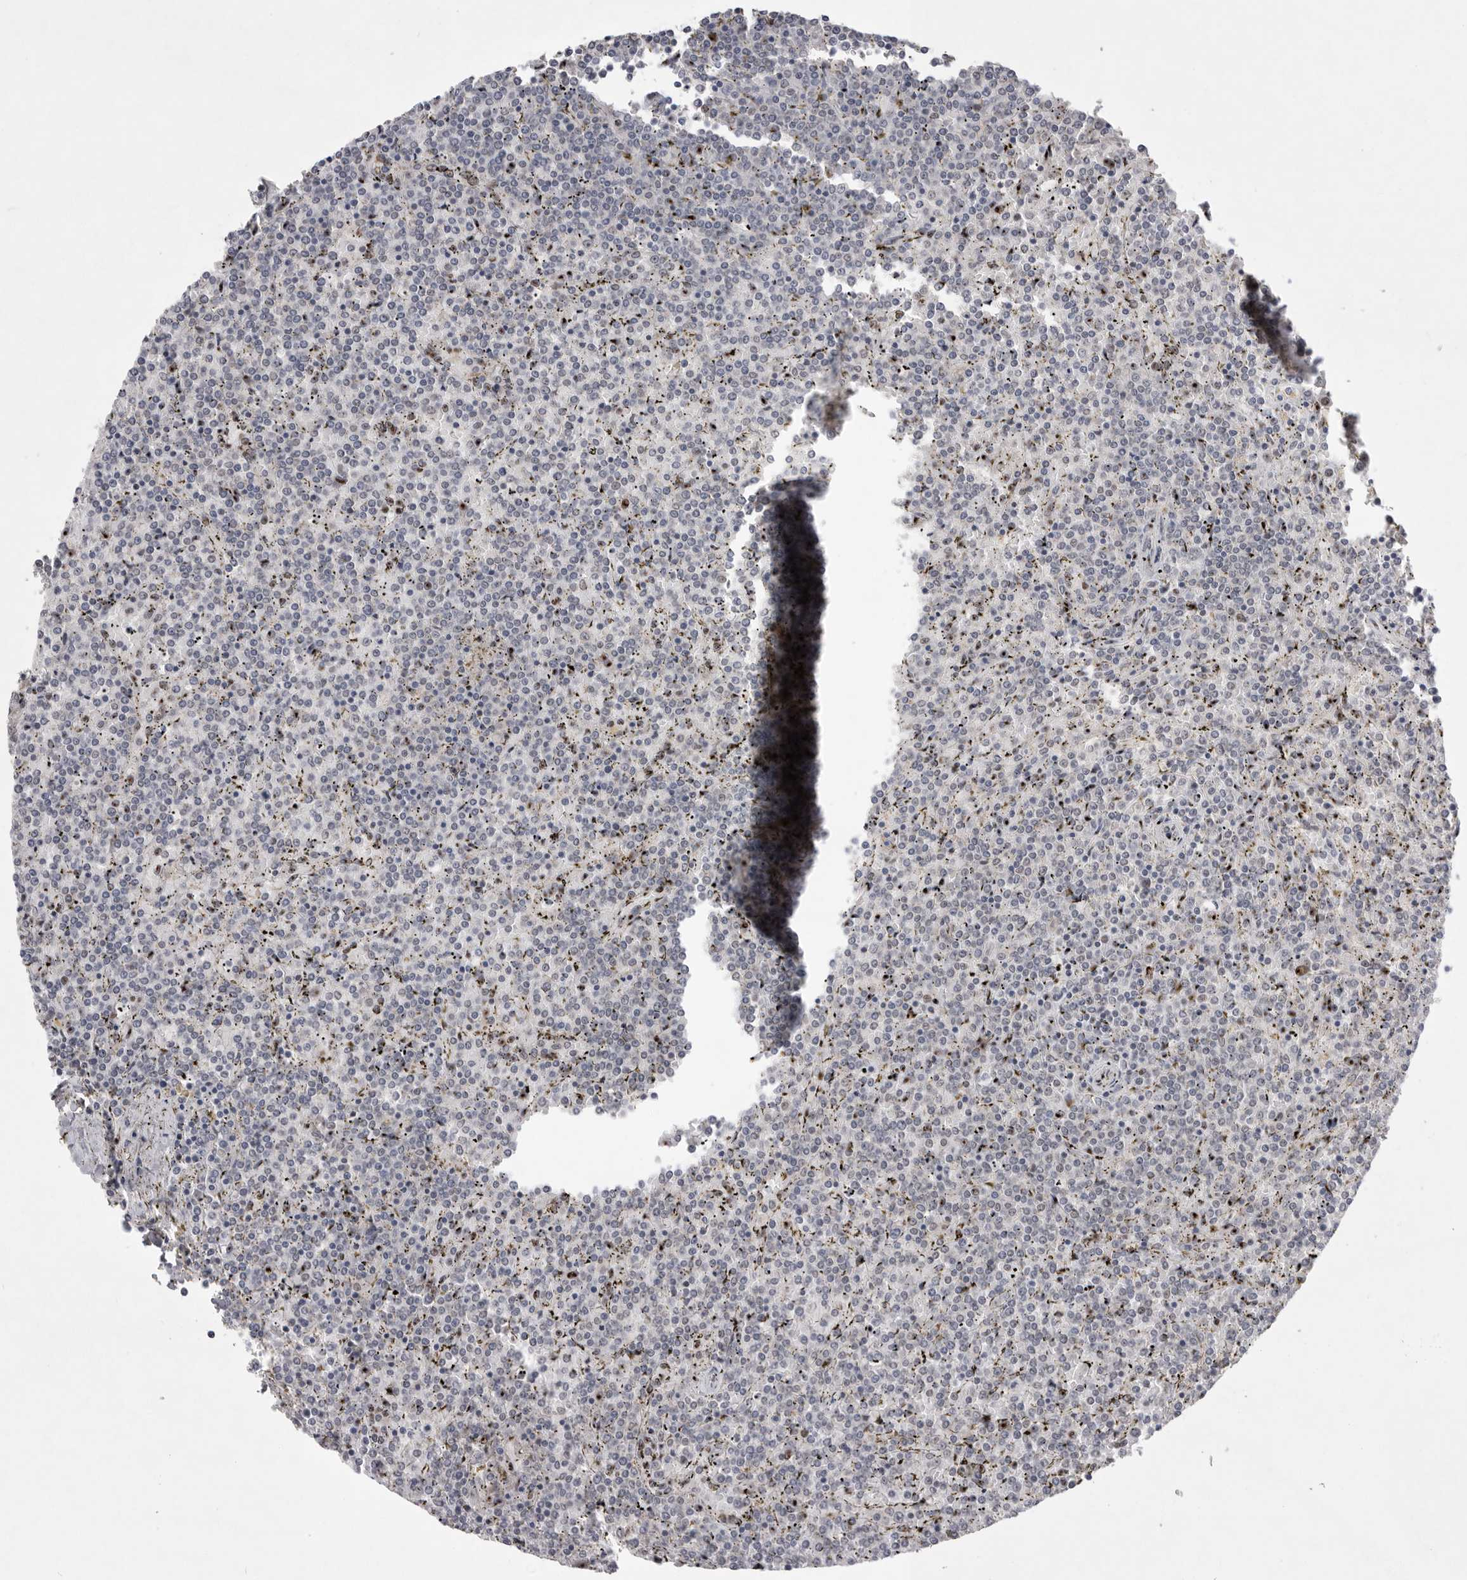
{"staining": {"intensity": "negative", "quantity": "none", "location": "none"}, "tissue": "lymphoma", "cell_type": "Tumor cells", "image_type": "cancer", "snomed": [{"axis": "morphology", "description": "Malignant lymphoma, non-Hodgkin's type, Low grade"}, {"axis": "topography", "description": "Spleen"}], "caption": "A photomicrograph of human lymphoma is negative for staining in tumor cells.", "gene": "HUS1", "patient": {"sex": "female", "age": 19}}